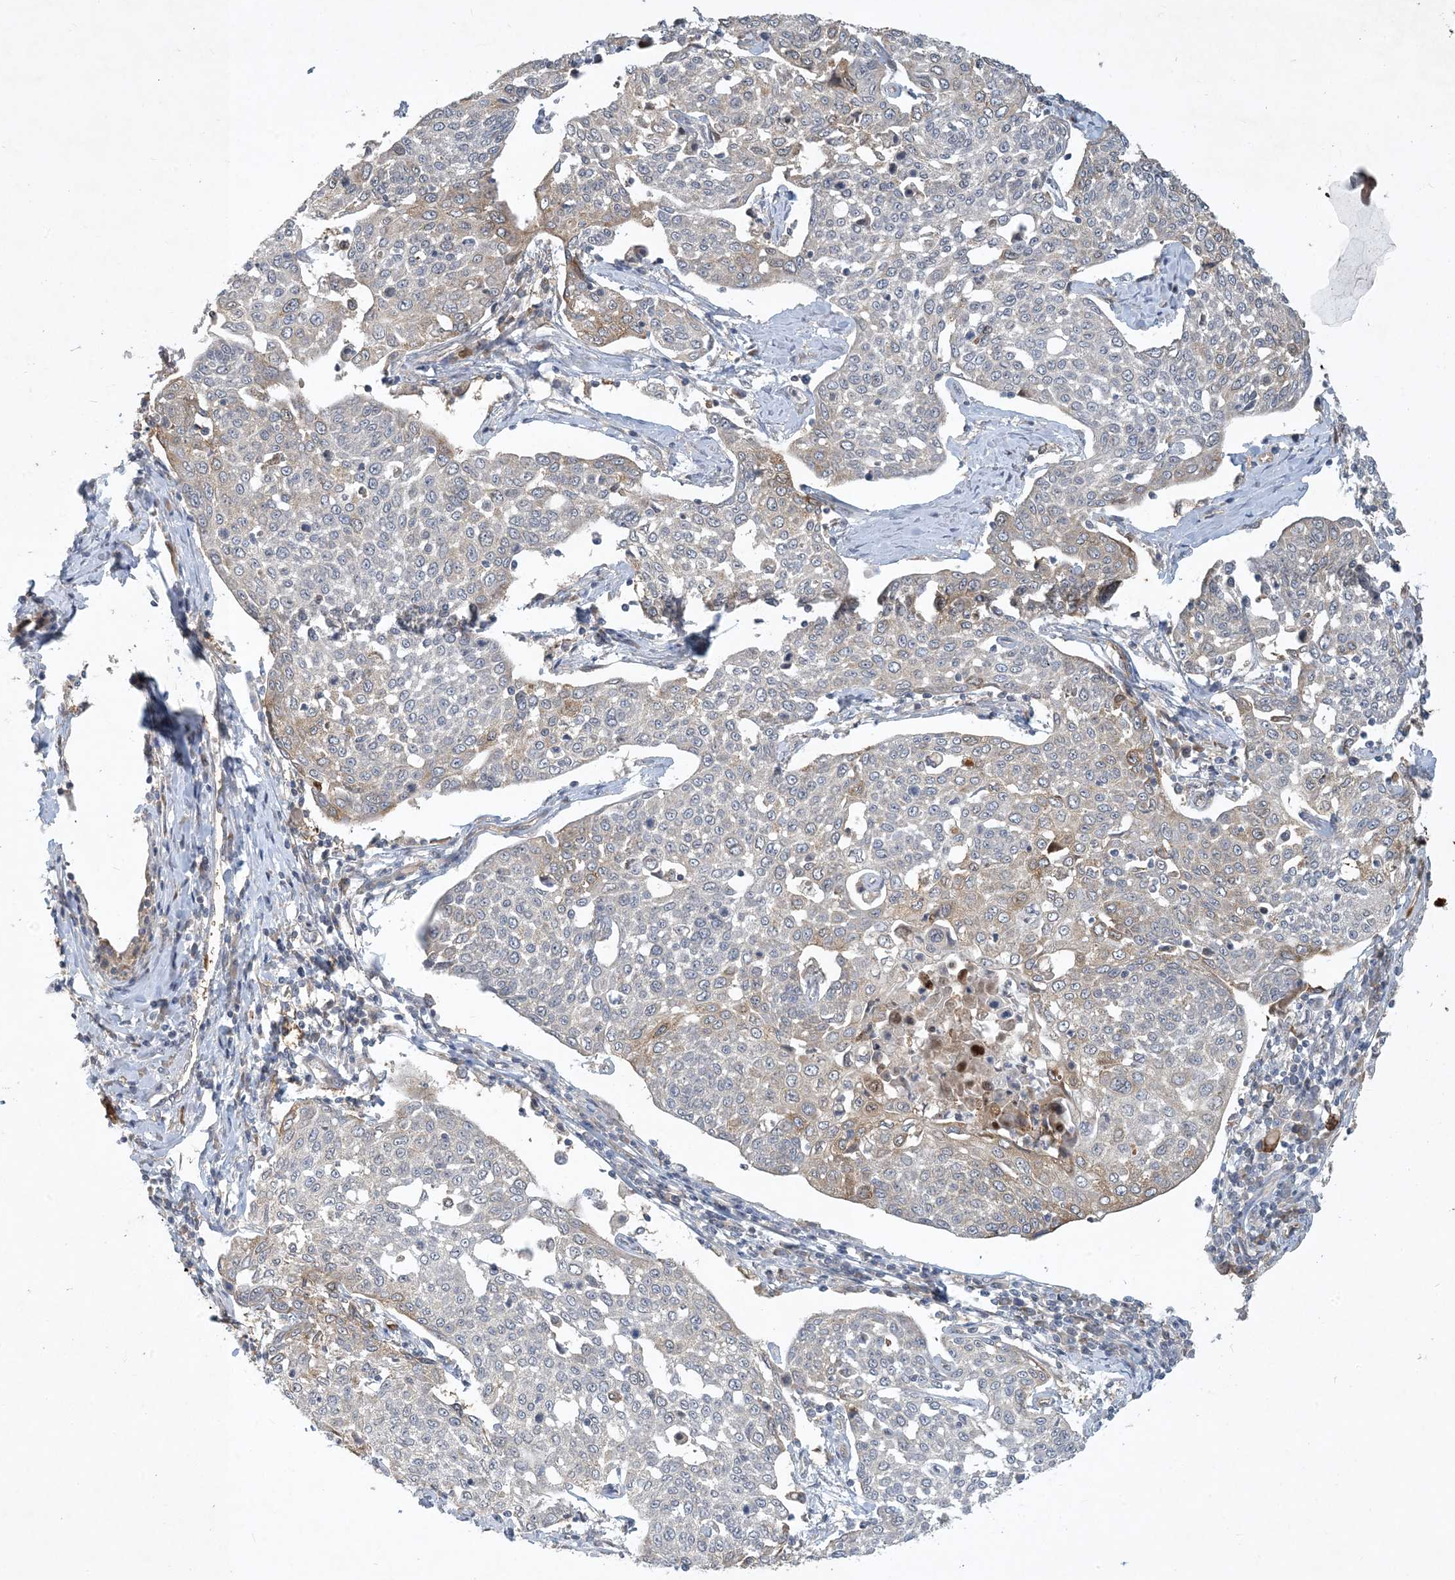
{"staining": {"intensity": "weak", "quantity": "<25%", "location": "cytoplasmic/membranous"}, "tissue": "cervical cancer", "cell_type": "Tumor cells", "image_type": "cancer", "snomed": [{"axis": "morphology", "description": "Squamous cell carcinoma, NOS"}, {"axis": "topography", "description": "Cervix"}], "caption": "A histopathology image of human squamous cell carcinoma (cervical) is negative for staining in tumor cells. (DAB (3,3'-diaminobenzidine) immunohistochemistry, high magnification).", "gene": "CDS1", "patient": {"sex": "female", "age": 34}}